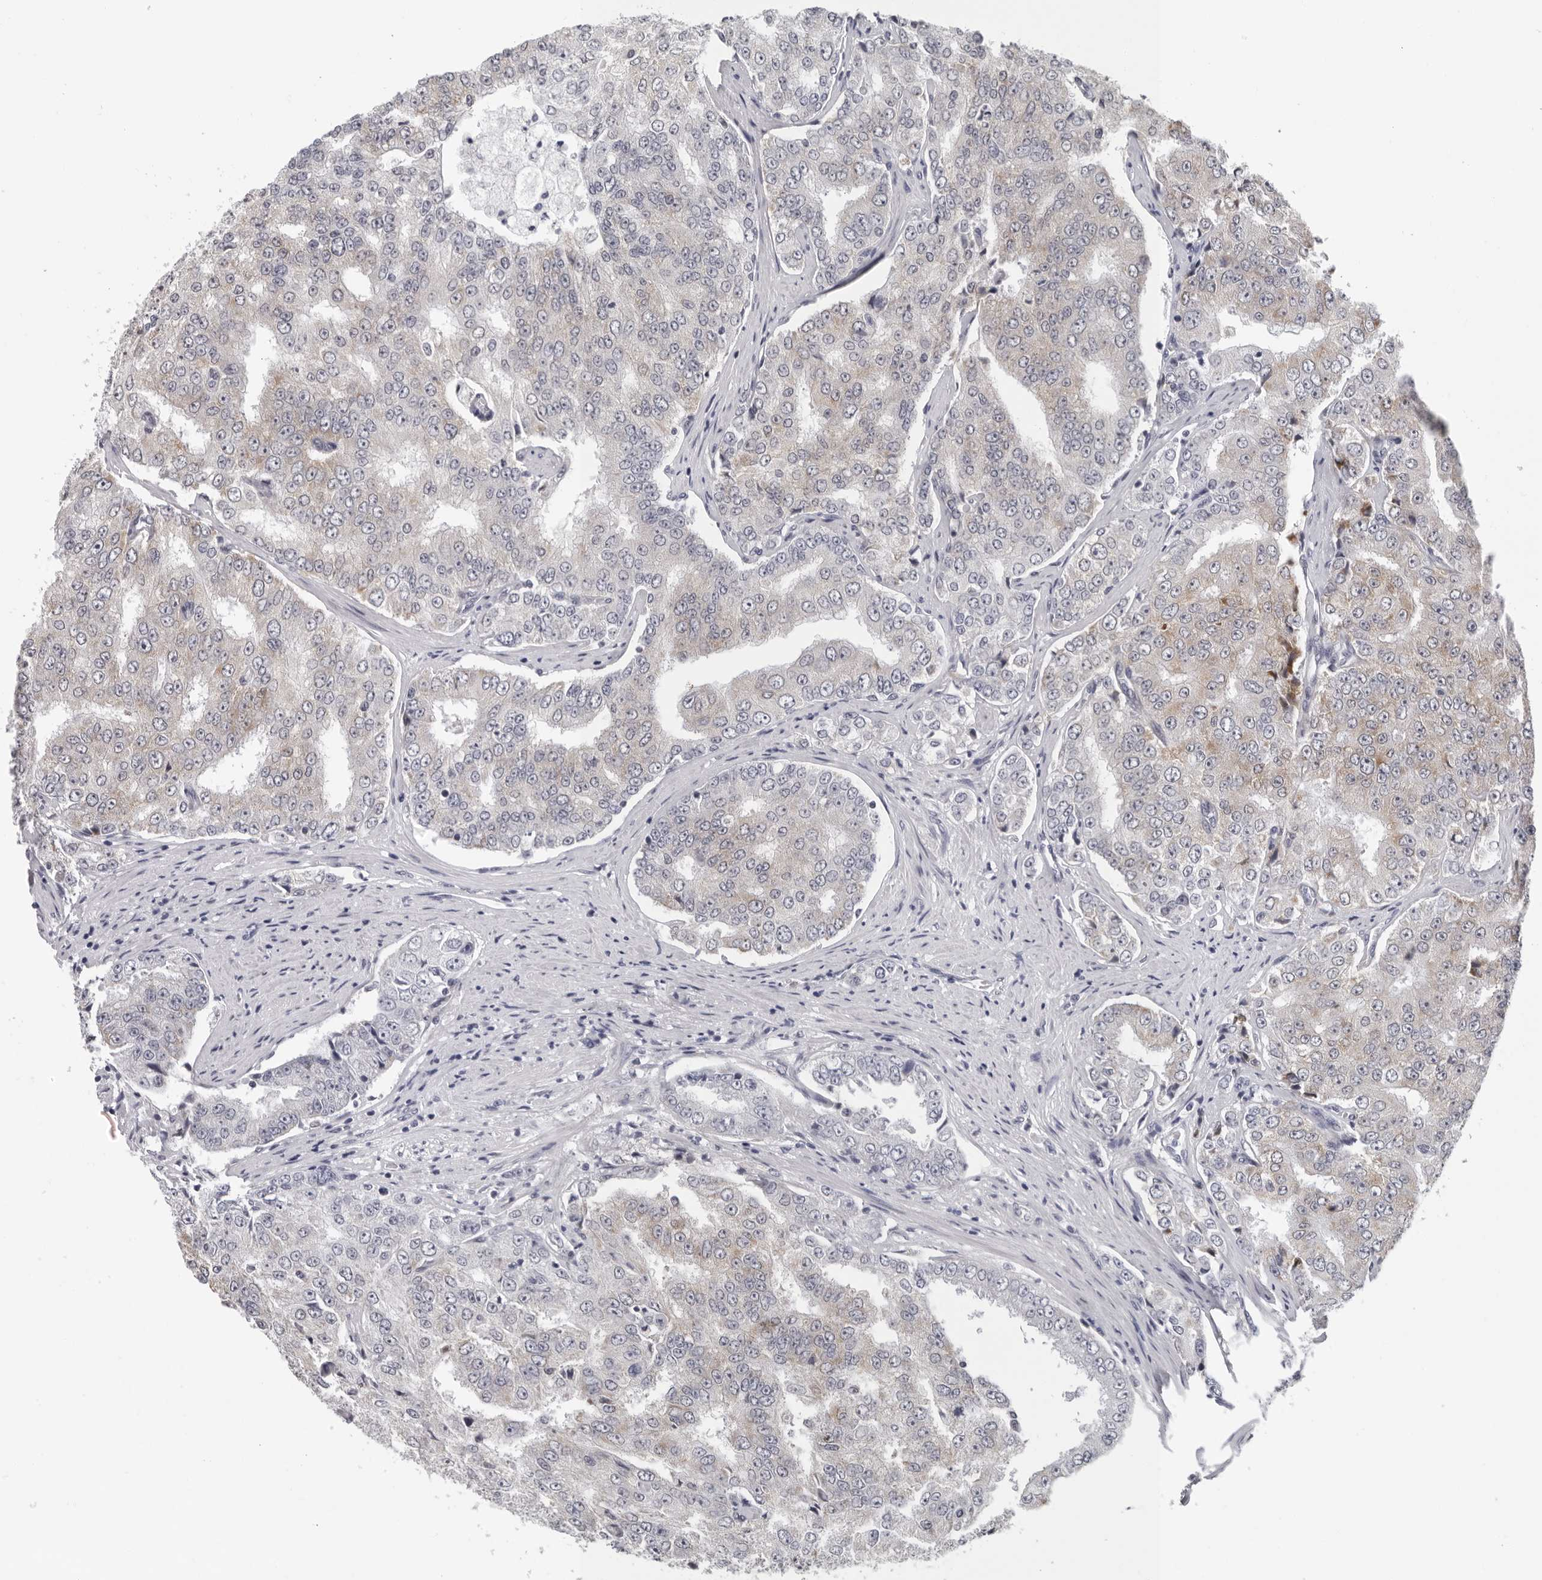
{"staining": {"intensity": "moderate", "quantity": "<25%", "location": "cytoplasmic/membranous"}, "tissue": "prostate cancer", "cell_type": "Tumor cells", "image_type": "cancer", "snomed": [{"axis": "morphology", "description": "Adenocarcinoma, High grade"}, {"axis": "topography", "description": "Prostate"}], "caption": "Immunohistochemical staining of human prostate cancer (adenocarcinoma (high-grade)) demonstrates low levels of moderate cytoplasmic/membranous protein positivity in approximately <25% of tumor cells. The protein of interest is shown in brown color, while the nuclei are stained blue.", "gene": "CPT2", "patient": {"sex": "male", "age": 58}}